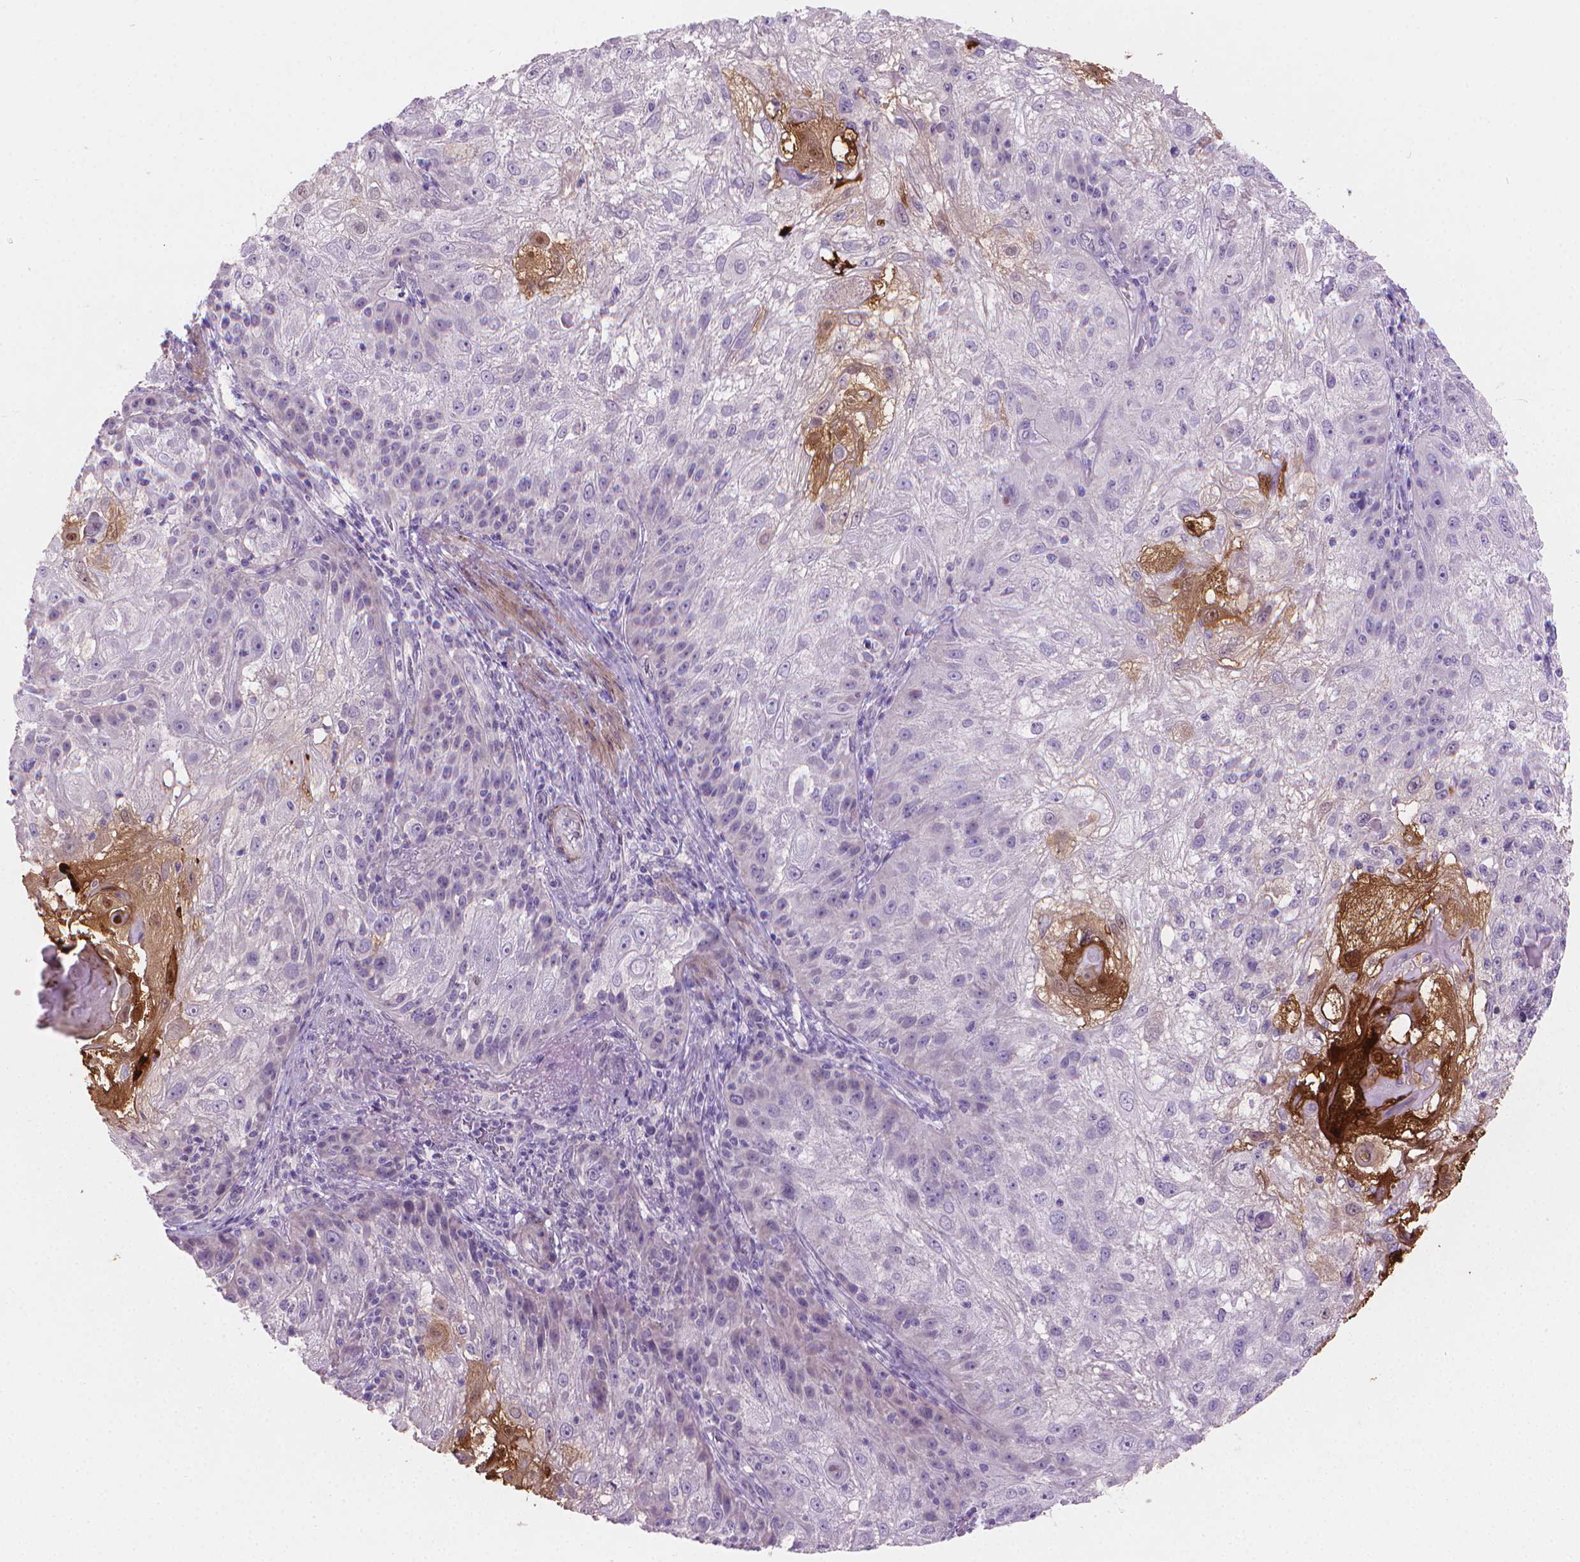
{"staining": {"intensity": "negative", "quantity": "none", "location": "none"}, "tissue": "skin cancer", "cell_type": "Tumor cells", "image_type": "cancer", "snomed": [{"axis": "morphology", "description": "Normal tissue, NOS"}, {"axis": "morphology", "description": "Squamous cell carcinoma, NOS"}, {"axis": "topography", "description": "Skin"}], "caption": "IHC photomicrograph of neoplastic tissue: human skin squamous cell carcinoma stained with DAB (3,3'-diaminobenzidine) shows no significant protein staining in tumor cells.", "gene": "GSDMA", "patient": {"sex": "female", "age": 83}}